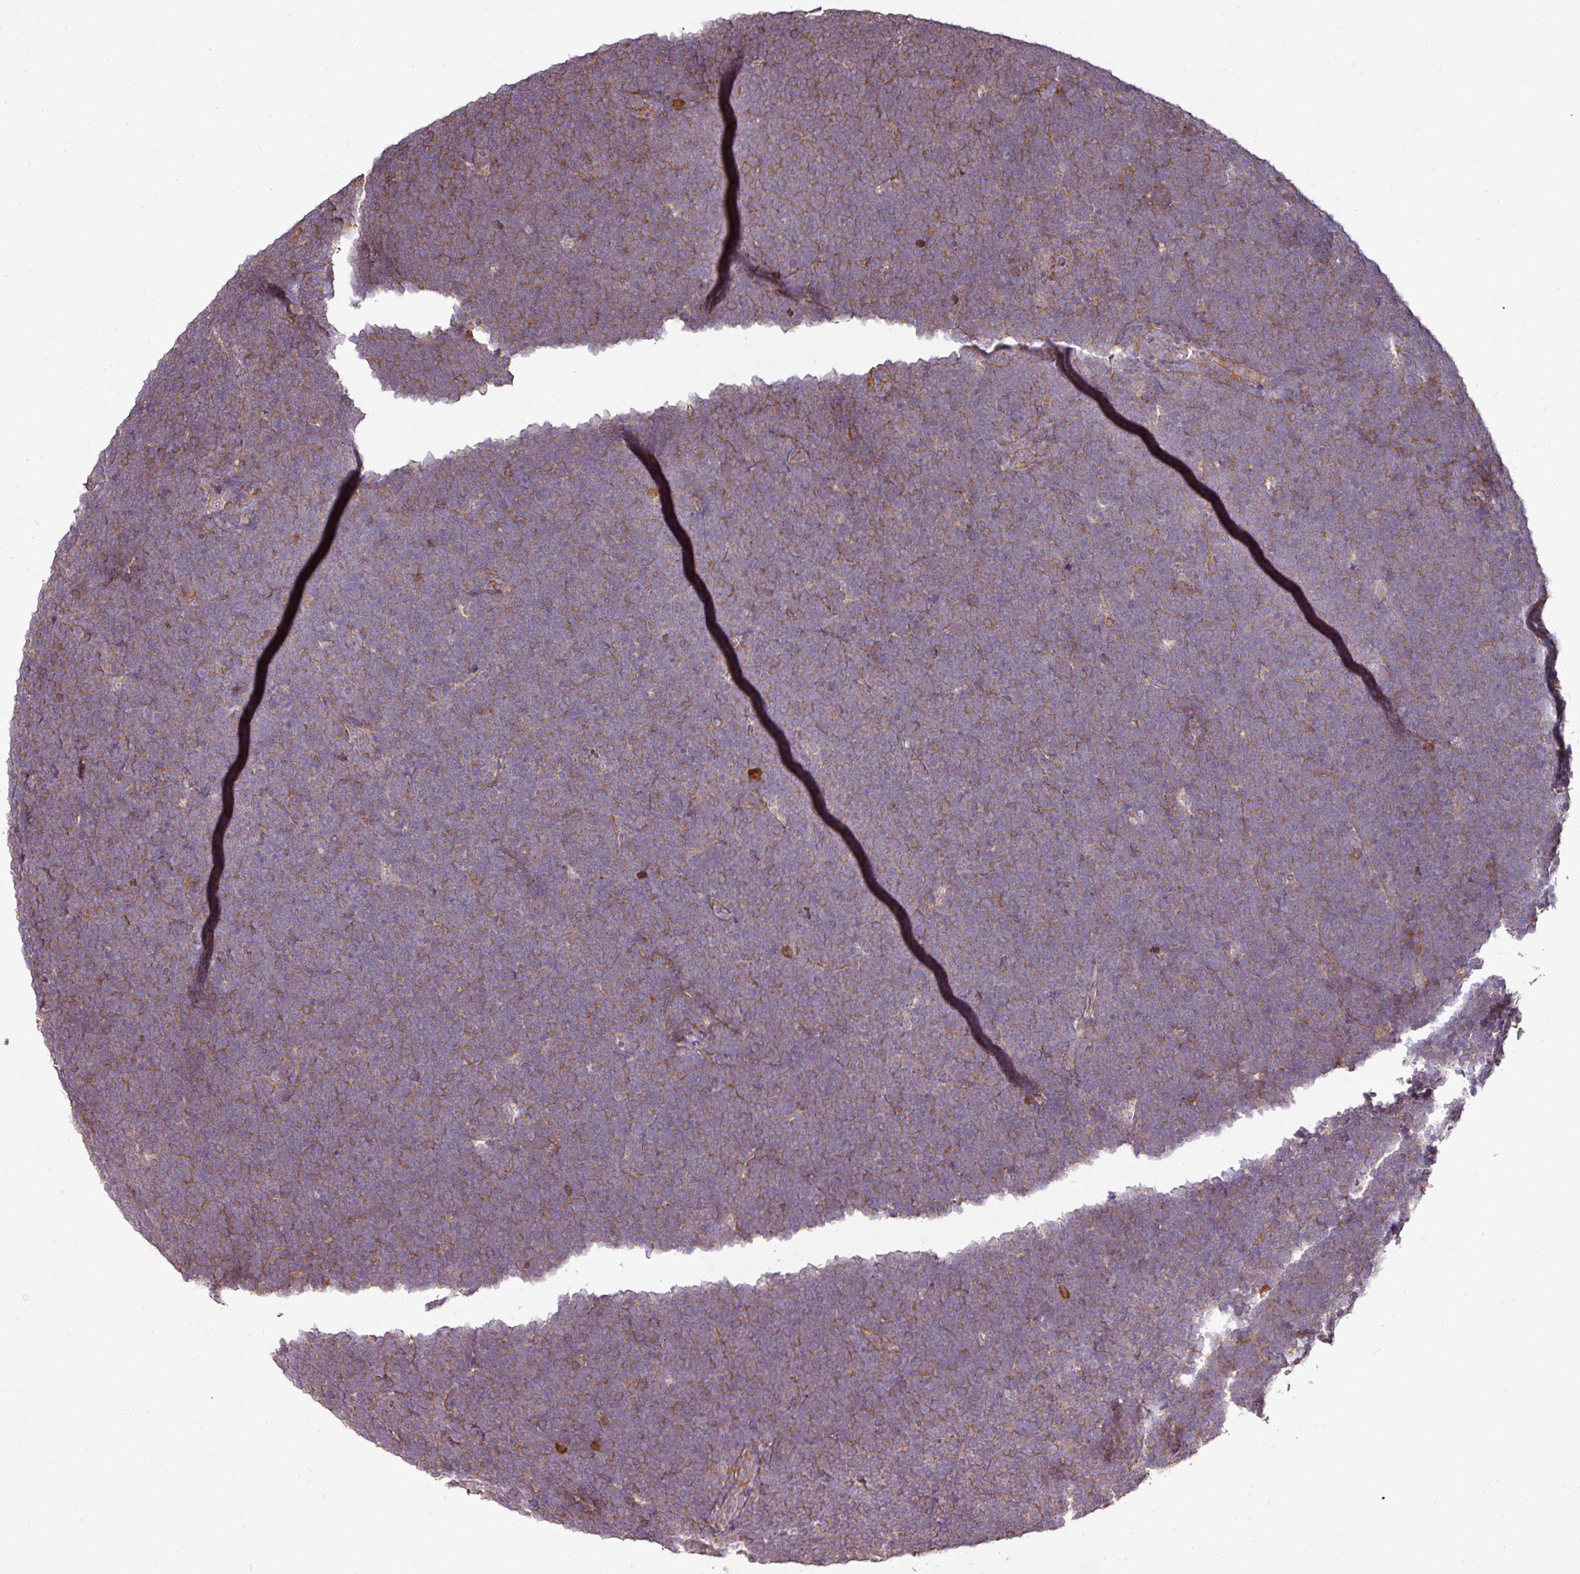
{"staining": {"intensity": "moderate", "quantity": "25%-75%", "location": "cytoplasmic/membranous"}, "tissue": "lymphoma", "cell_type": "Tumor cells", "image_type": "cancer", "snomed": [{"axis": "morphology", "description": "Malignant lymphoma, non-Hodgkin's type, High grade"}, {"axis": "topography", "description": "Lymph node"}], "caption": "DAB immunohistochemical staining of human malignant lymphoma, non-Hodgkin's type (high-grade) displays moderate cytoplasmic/membranous protein staining in about 25%-75% of tumor cells.", "gene": "GALP", "patient": {"sex": "male", "age": 13}}